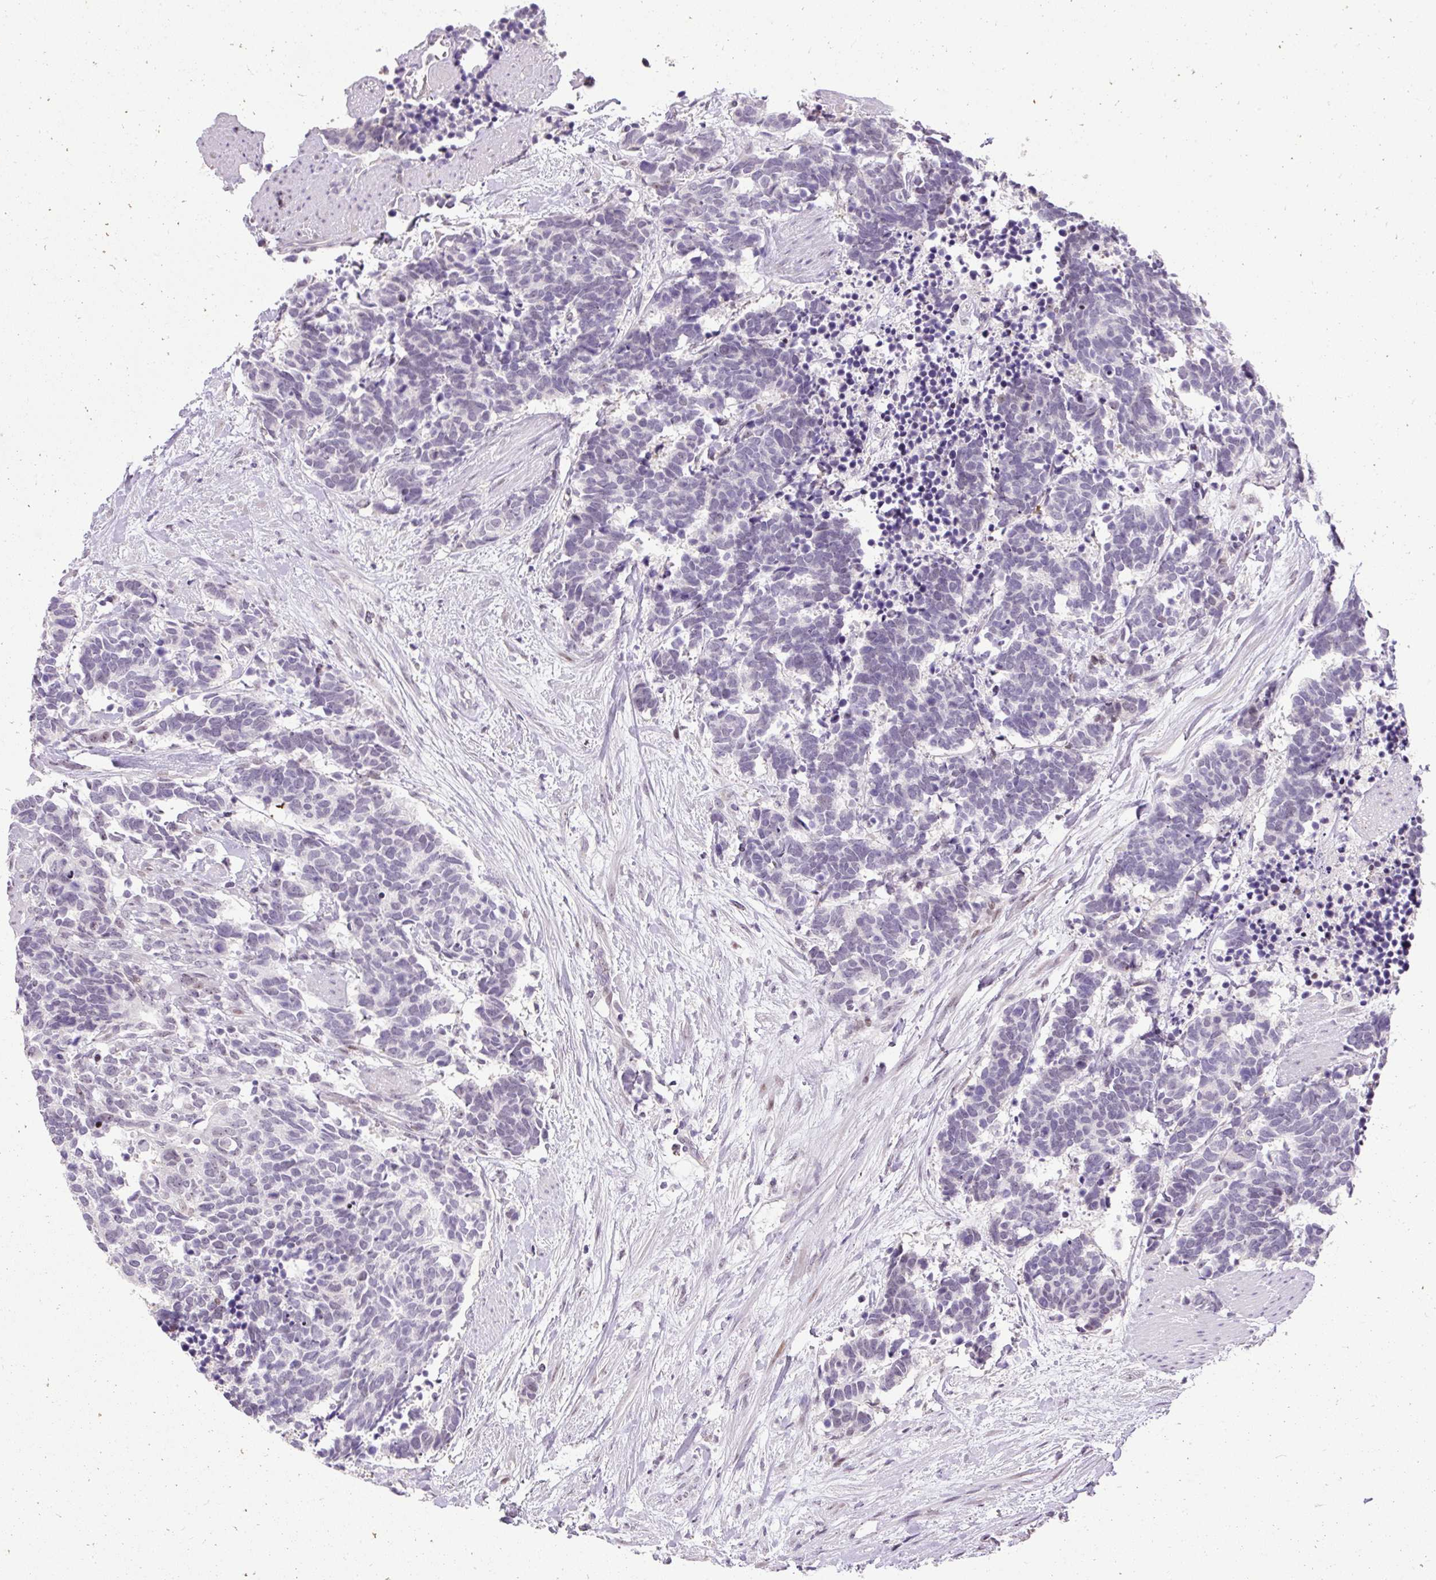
{"staining": {"intensity": "moderate", "quantity": "<25%", "location": "nuclear"}, "tissue": "carcinoid", "cell_type": "Tumor cells", "image_type": "cancer", "snomed": [{"axis": "morphology", "description": "Carcinoma, NOS"}, {"axis": "morphology", "description": "Carcinoid, malignant, NOS"}, {"axis": "topography", "description": "Prostate"}], "caption": "This image exhibits IHC staining of human malignant carcinoid, with low moderate nuclear positivity in about <25% of tumor cells.", "gene": "ARHGEF18", "patient": {"sex": "male", "age": 57}}